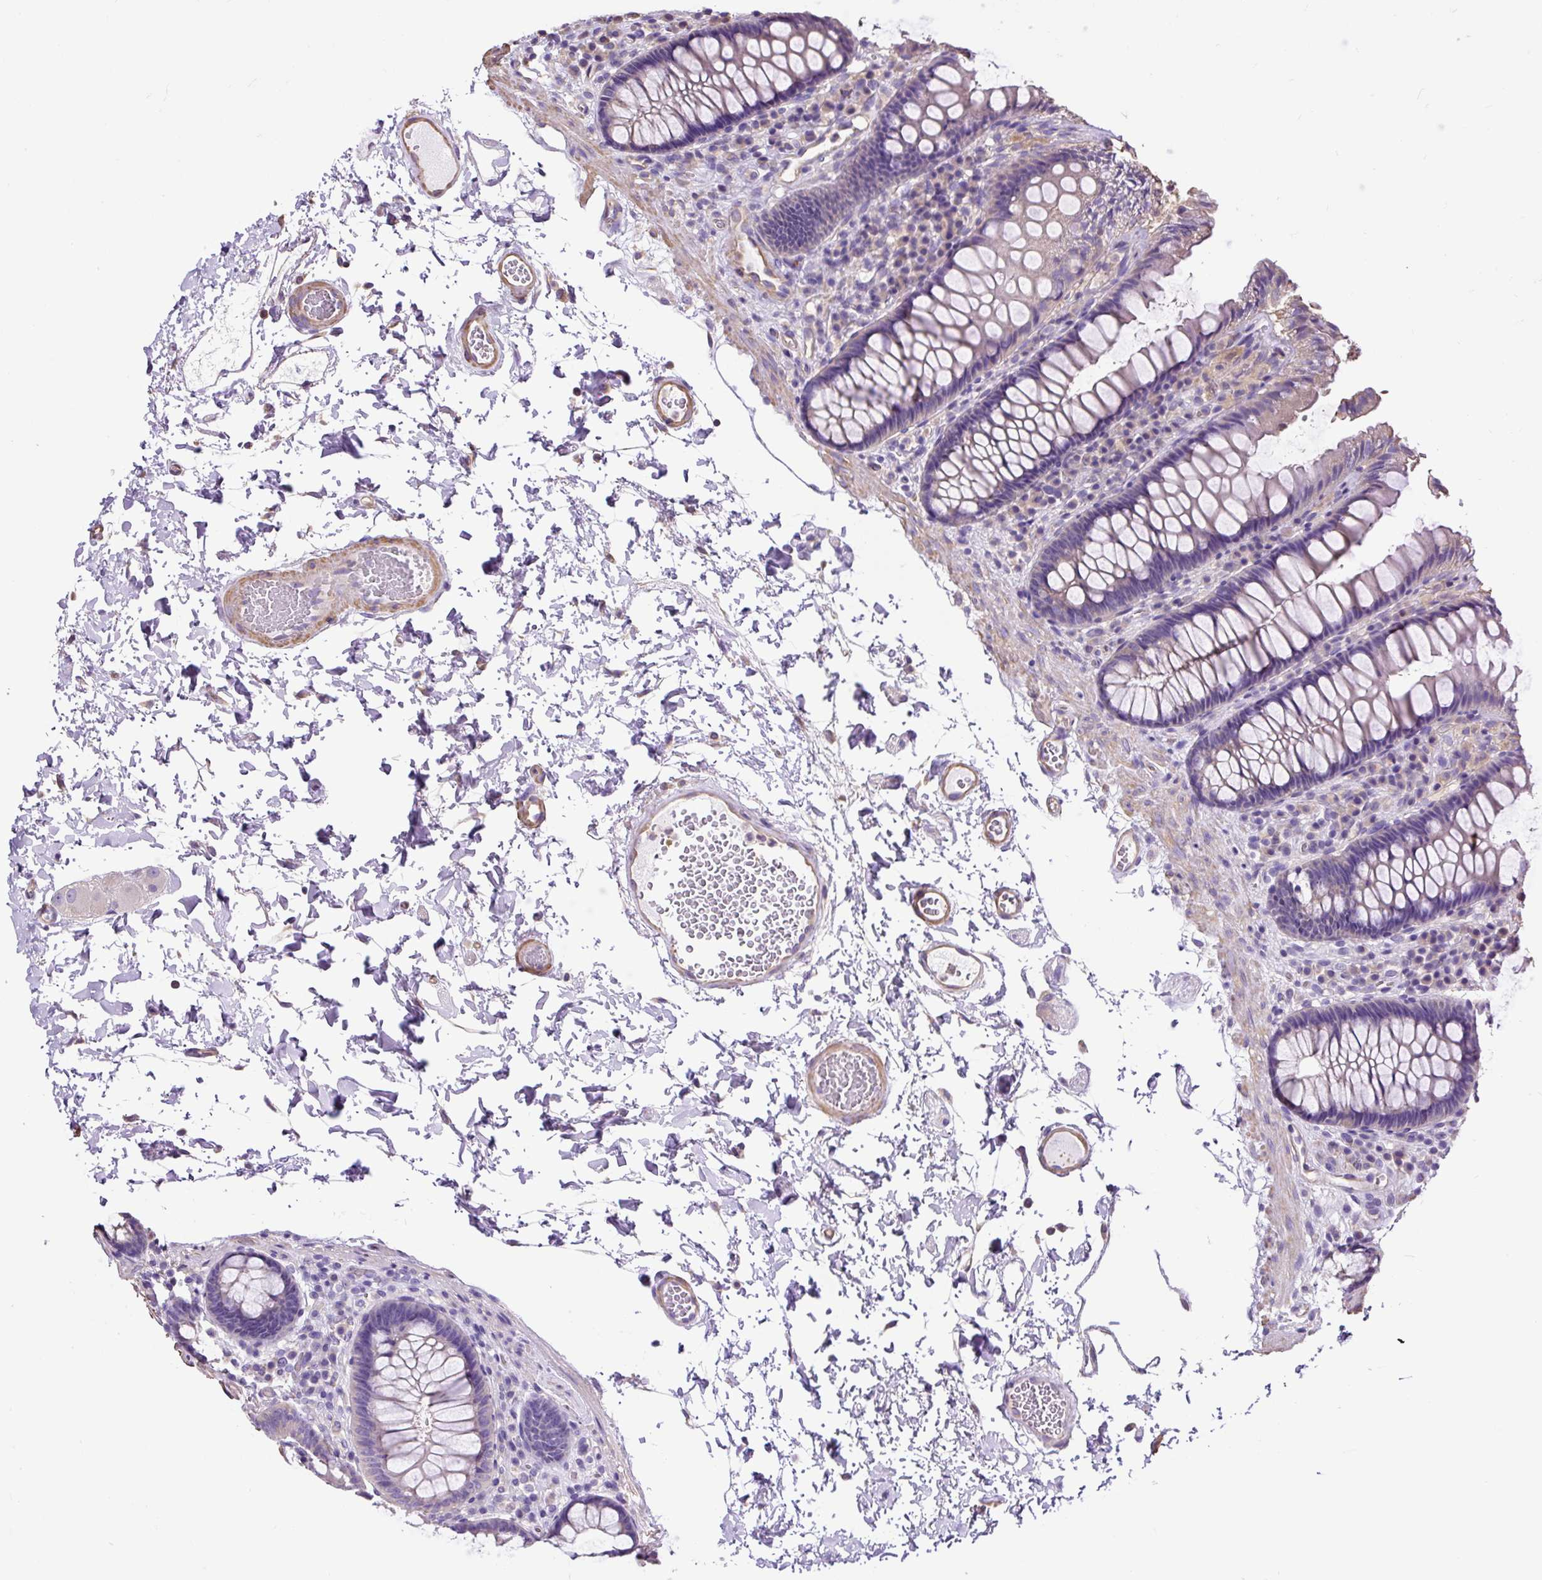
{"staining": {"intensity": "moderate", "quantity": "25%-75%", "location": "cytoplasmic/membranous"}, "tissue": "colon", "cell_type": "Endothelial cells", "image_type": "normal", "snomed": [{"axis": "morphology", "description": "Normal tissue, NOS"}, {"axis": "topography", "description": "Colon"}, {"axis": "topography", "description": "Peripheral nerve tissue"}], "caption": "Moderate cytoplasmic/membranous protein positivity is seen in approximately 25%-75% of endothelial cells in colon. (IHC, brightfield microscopy, high magnification).", "gene": "PDIA2", "patient": {"sex": "male", "age": 84}}